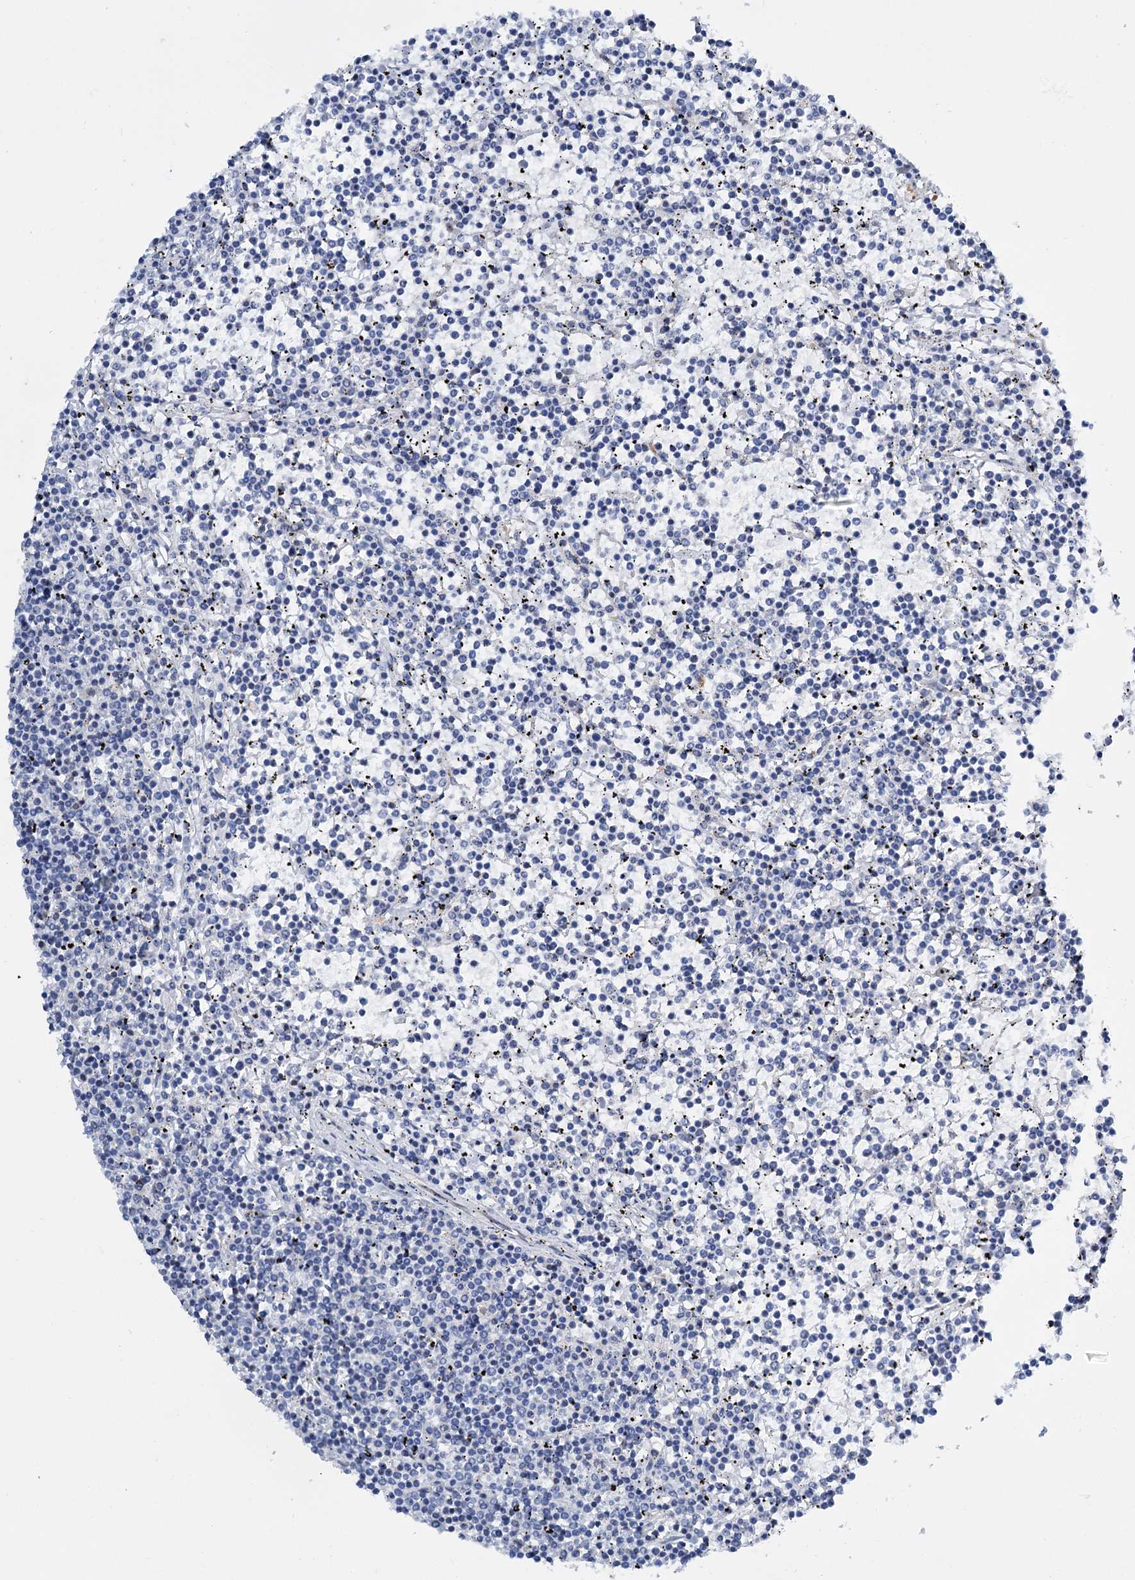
{"staining": {"intensity": "negative", "quantity": "none", "location": "none"}, "tissue": "lymphoma", "cell_type": "Tumor cells", "image_type": "cancer", "snomed": [{"axis": "morphology", "description": "Malignant lymphoma, non-Hodgkin's type, Low grade"}, {"axis": "topography", "description": "Spleen"}], "caption": "Low-grade malignant lymphoma, non-Hodgkin's type was stained to show a protein in brown. There is no significant staining in tumor cells.", "gene": "FAAP20", "patient": {"sex": "female", "age": 19}}